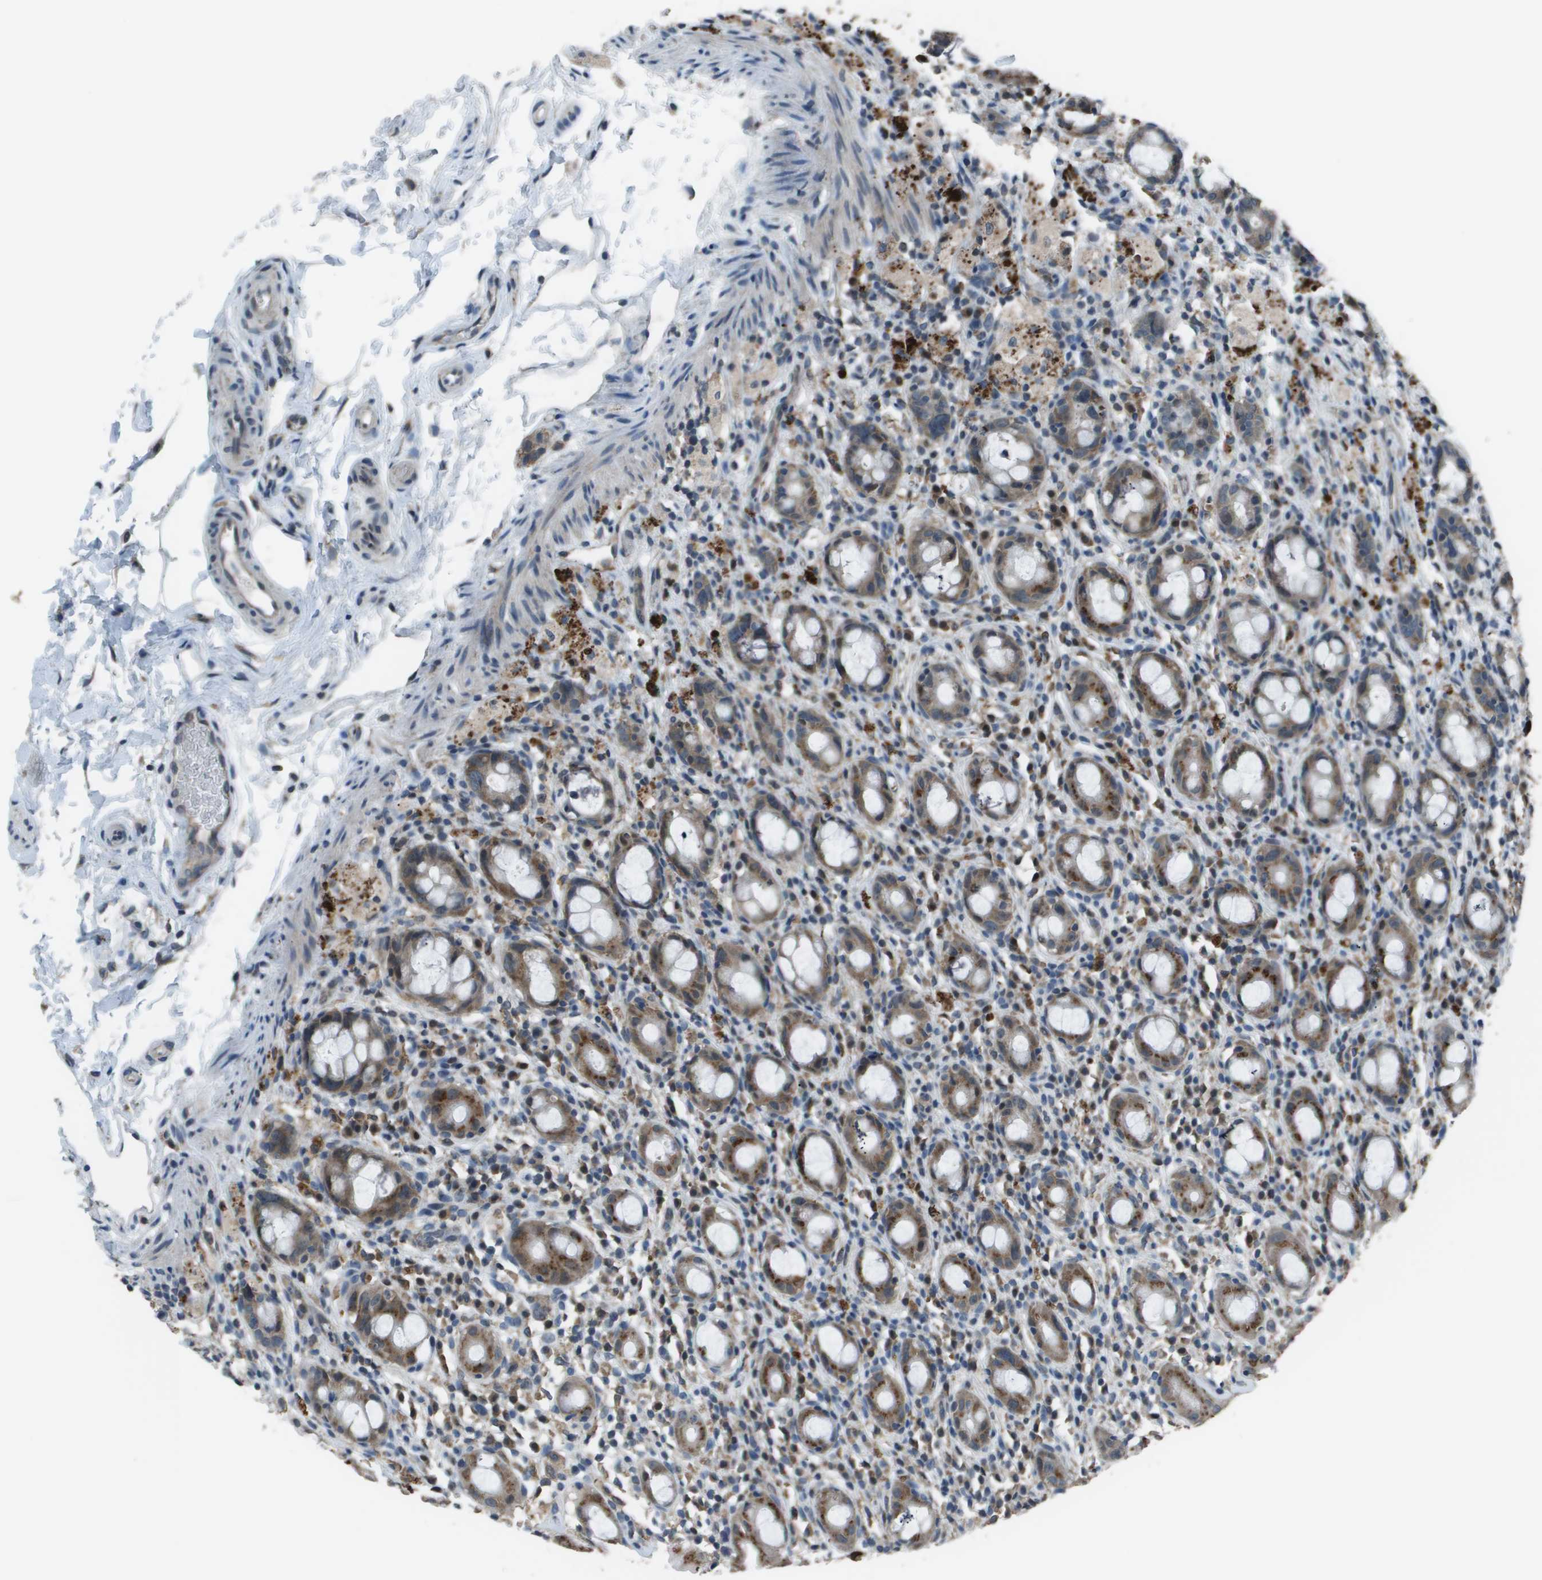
{"staining": {"intensity": "moderate", "quantity": ">75%", "location": "cytoplasmic/membranous"}, "tissue": "rectum", "cell_type": "Glandular cells", "image_type": "normal", "snomed": [{"axis": "morphology", "description": "Normal tissue, NOS"}, {"axis": "topography", "description": "Rectum"}], "caption": "DAB immunohistochemical staining of unremarkable human rectum reveals moderate cytoplasmic/membranous protein expression in approximately >75% of glandular cells. (Brightfield microscopy of DAB IHC at high magnification).", "gene": "GOSR2", "patient": {"sex": "male", "age": 44}}